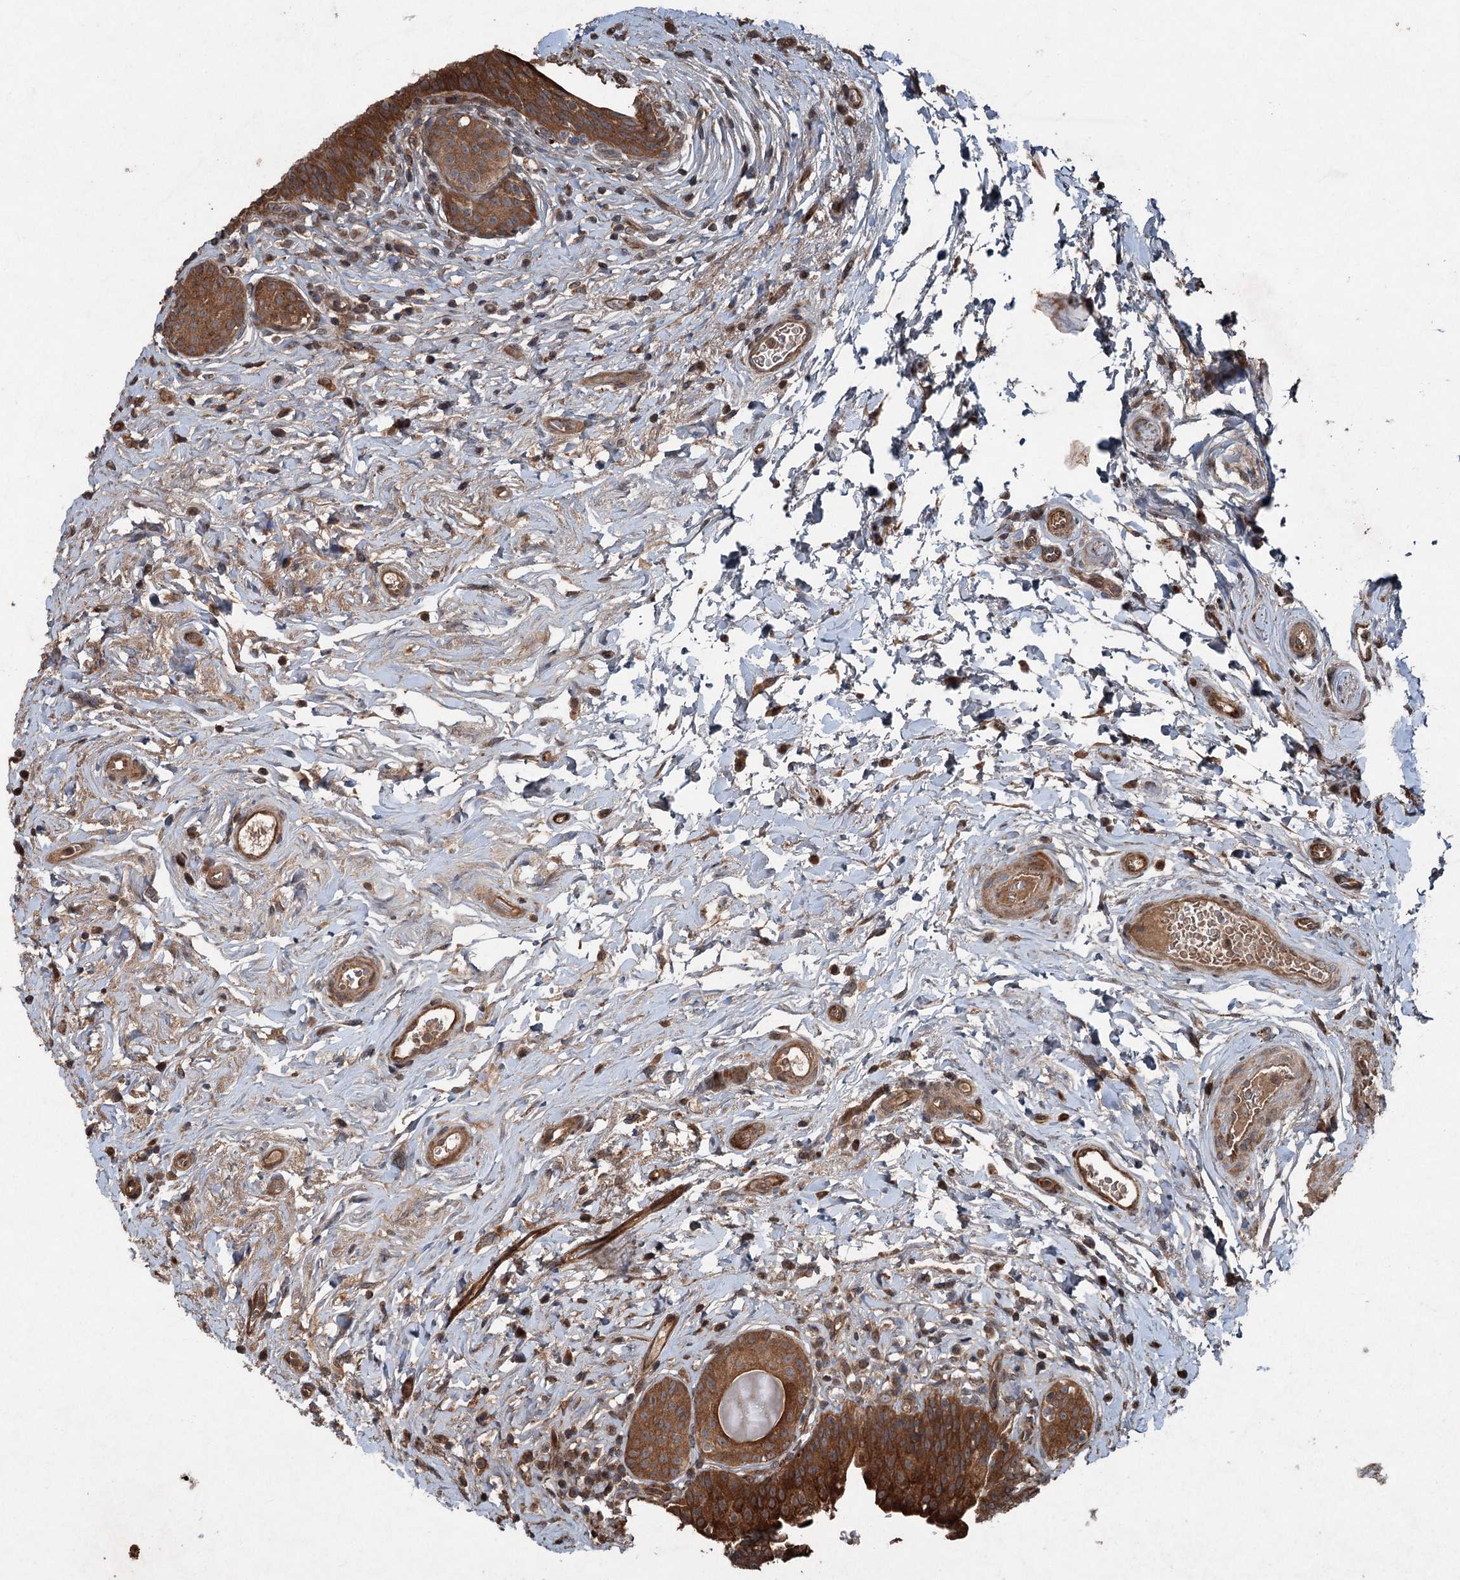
{"staining": {"intensity": "strong", "quantity": ">75%", "location": "cytoplasmic/membranous"}, "tissue": "urinary bladder", "cell_type": "Urothelial cells", "image_type": "normal", "snomed": [{"axis": "morphology", "description": "Normal tissue, NOS"}, {"axis": "topography", "description": "Urinary bladder"}], "caption": "This is a histology image of IHC staining of normal urinary bladder, which shows strong staining in the cytoplasmic/membranous of urothelial cells.", "gene": "ALAS1", "patient": {"sex": "male", "age": 83}}